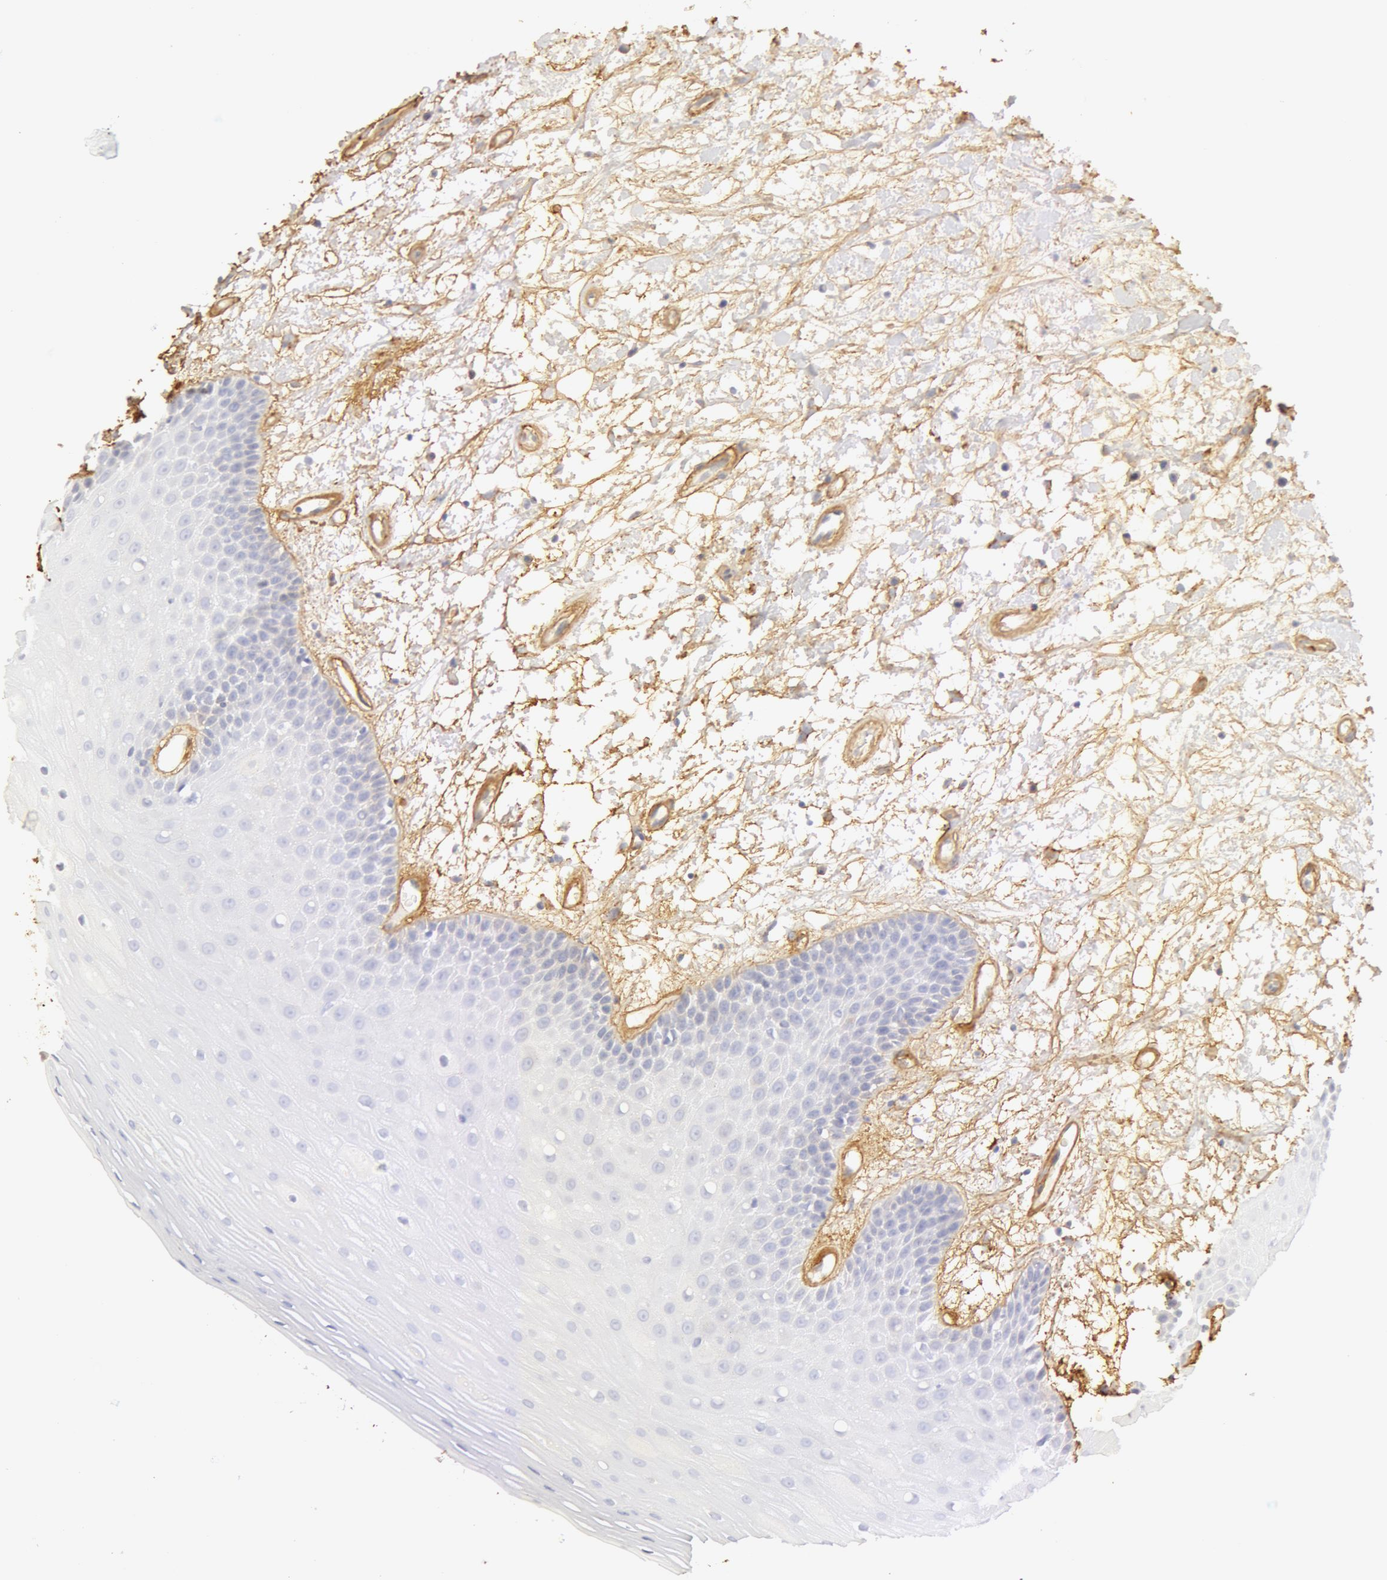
{"staining": {"intensity": "negative", "quantity": "none", "location": "none"}, "tissue": "oral mucosa", "cell_type": "Squamous epithelial cells", "image_type": "normal", "snomed": [{"axis": "morphology", "description": "Normal tissue, NOS"}, {"axis": "topography", "description": "Oral tissue"}], "caption": "IHC photomicrograph of normal oral mucosa: oral mucosa stained with DAB (3,3'-diaminobenzidine) demonstrates no significant protein staining in squamous epithelial cells.", "gene": "COL4A1", "patient": {"sex": "female", "age": 79}}